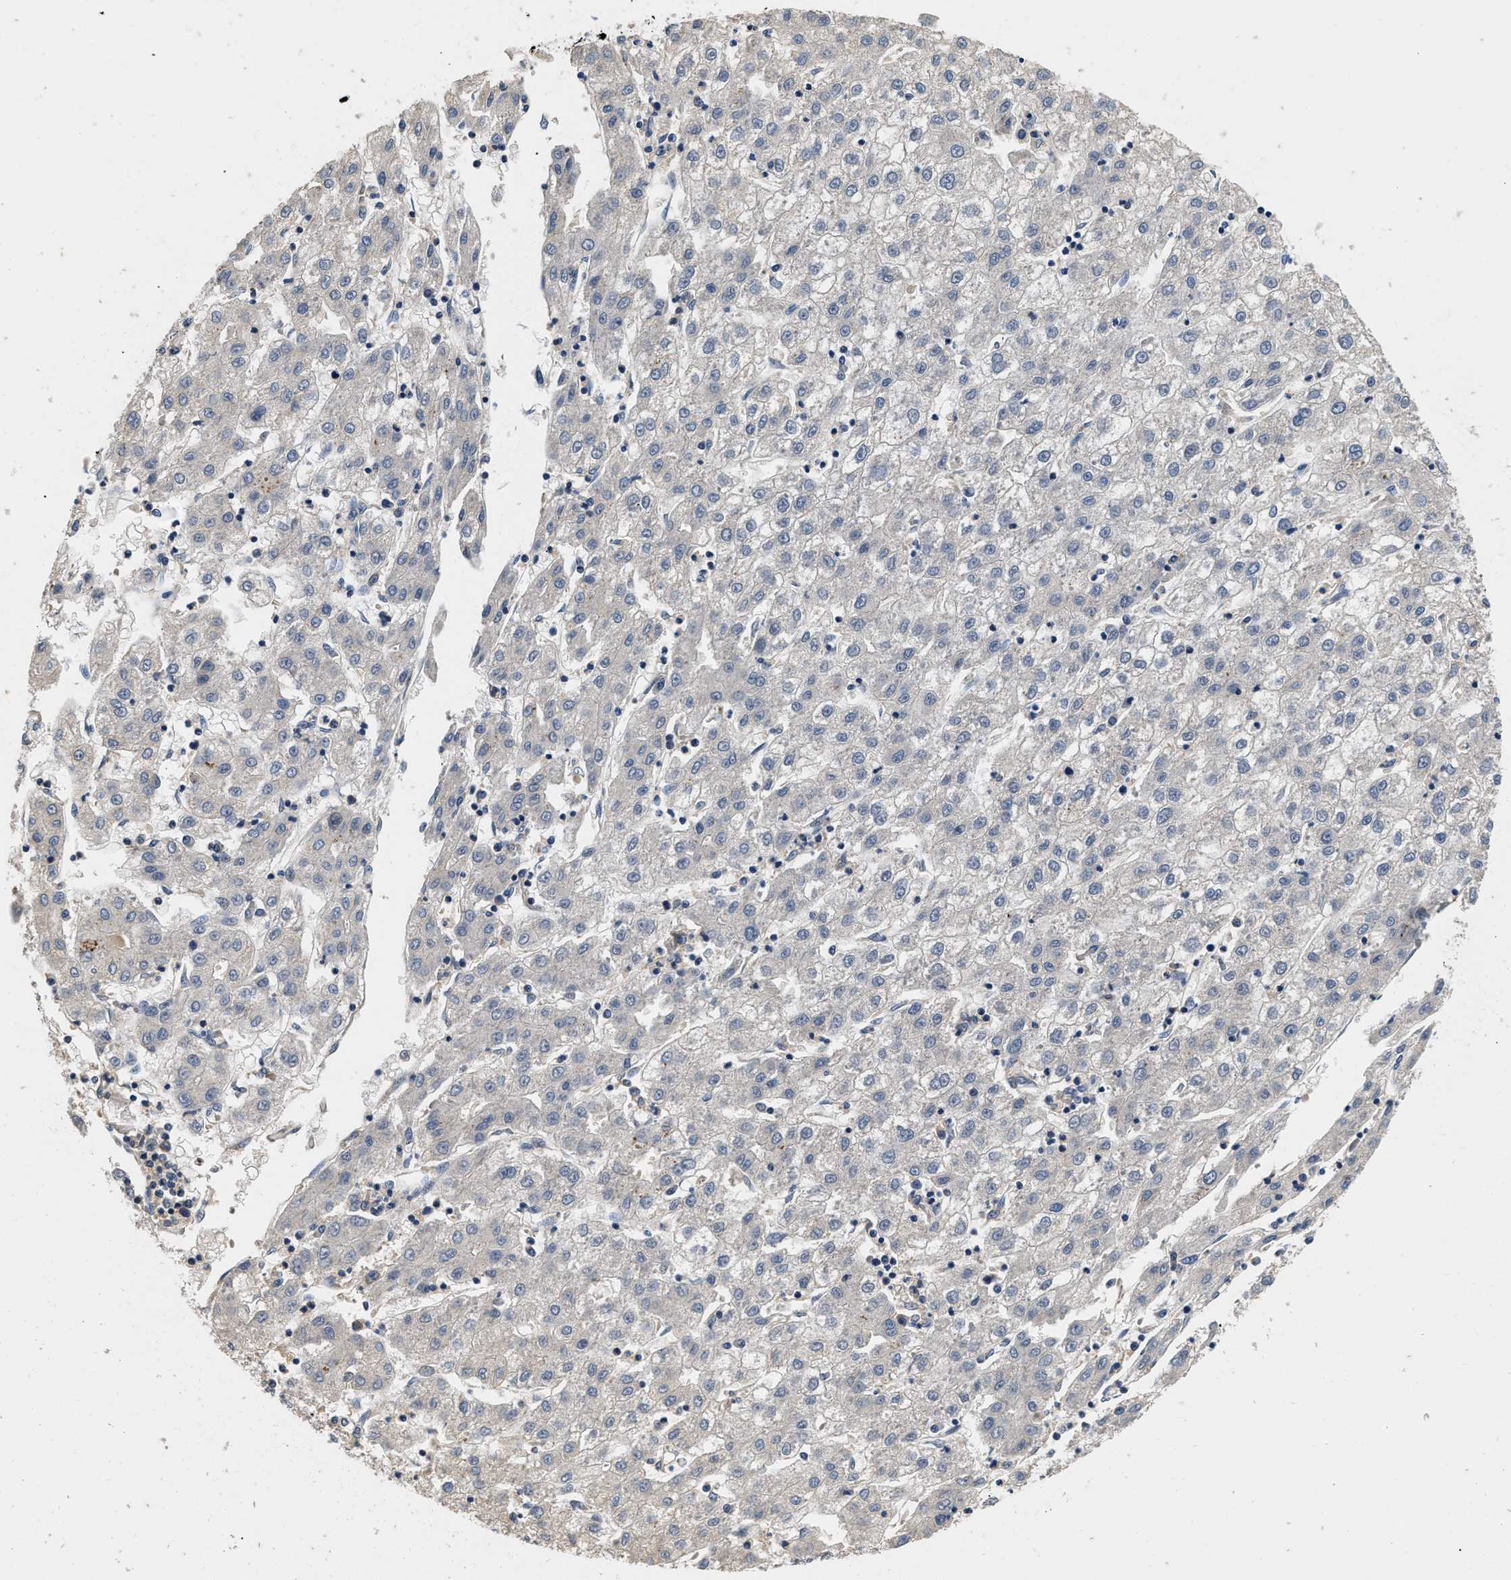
{"staining": {"intensity": "negative", "quantity": "none", "location": "none"}, "tissue": "liver cancer", "cell_type": "Tumor cells", "image_type": "cancer", "snomed": [{"axis": "morphology", "description": "Carcinoma, Hepatocellular, NOS"}, {"axis": "topography", "description": "Liver"}], "caption": "Tumor cells are negative for brown protein staining in liver cancer.", "gene": "NME6", "patient": {"sex": "male", "age": 72}}